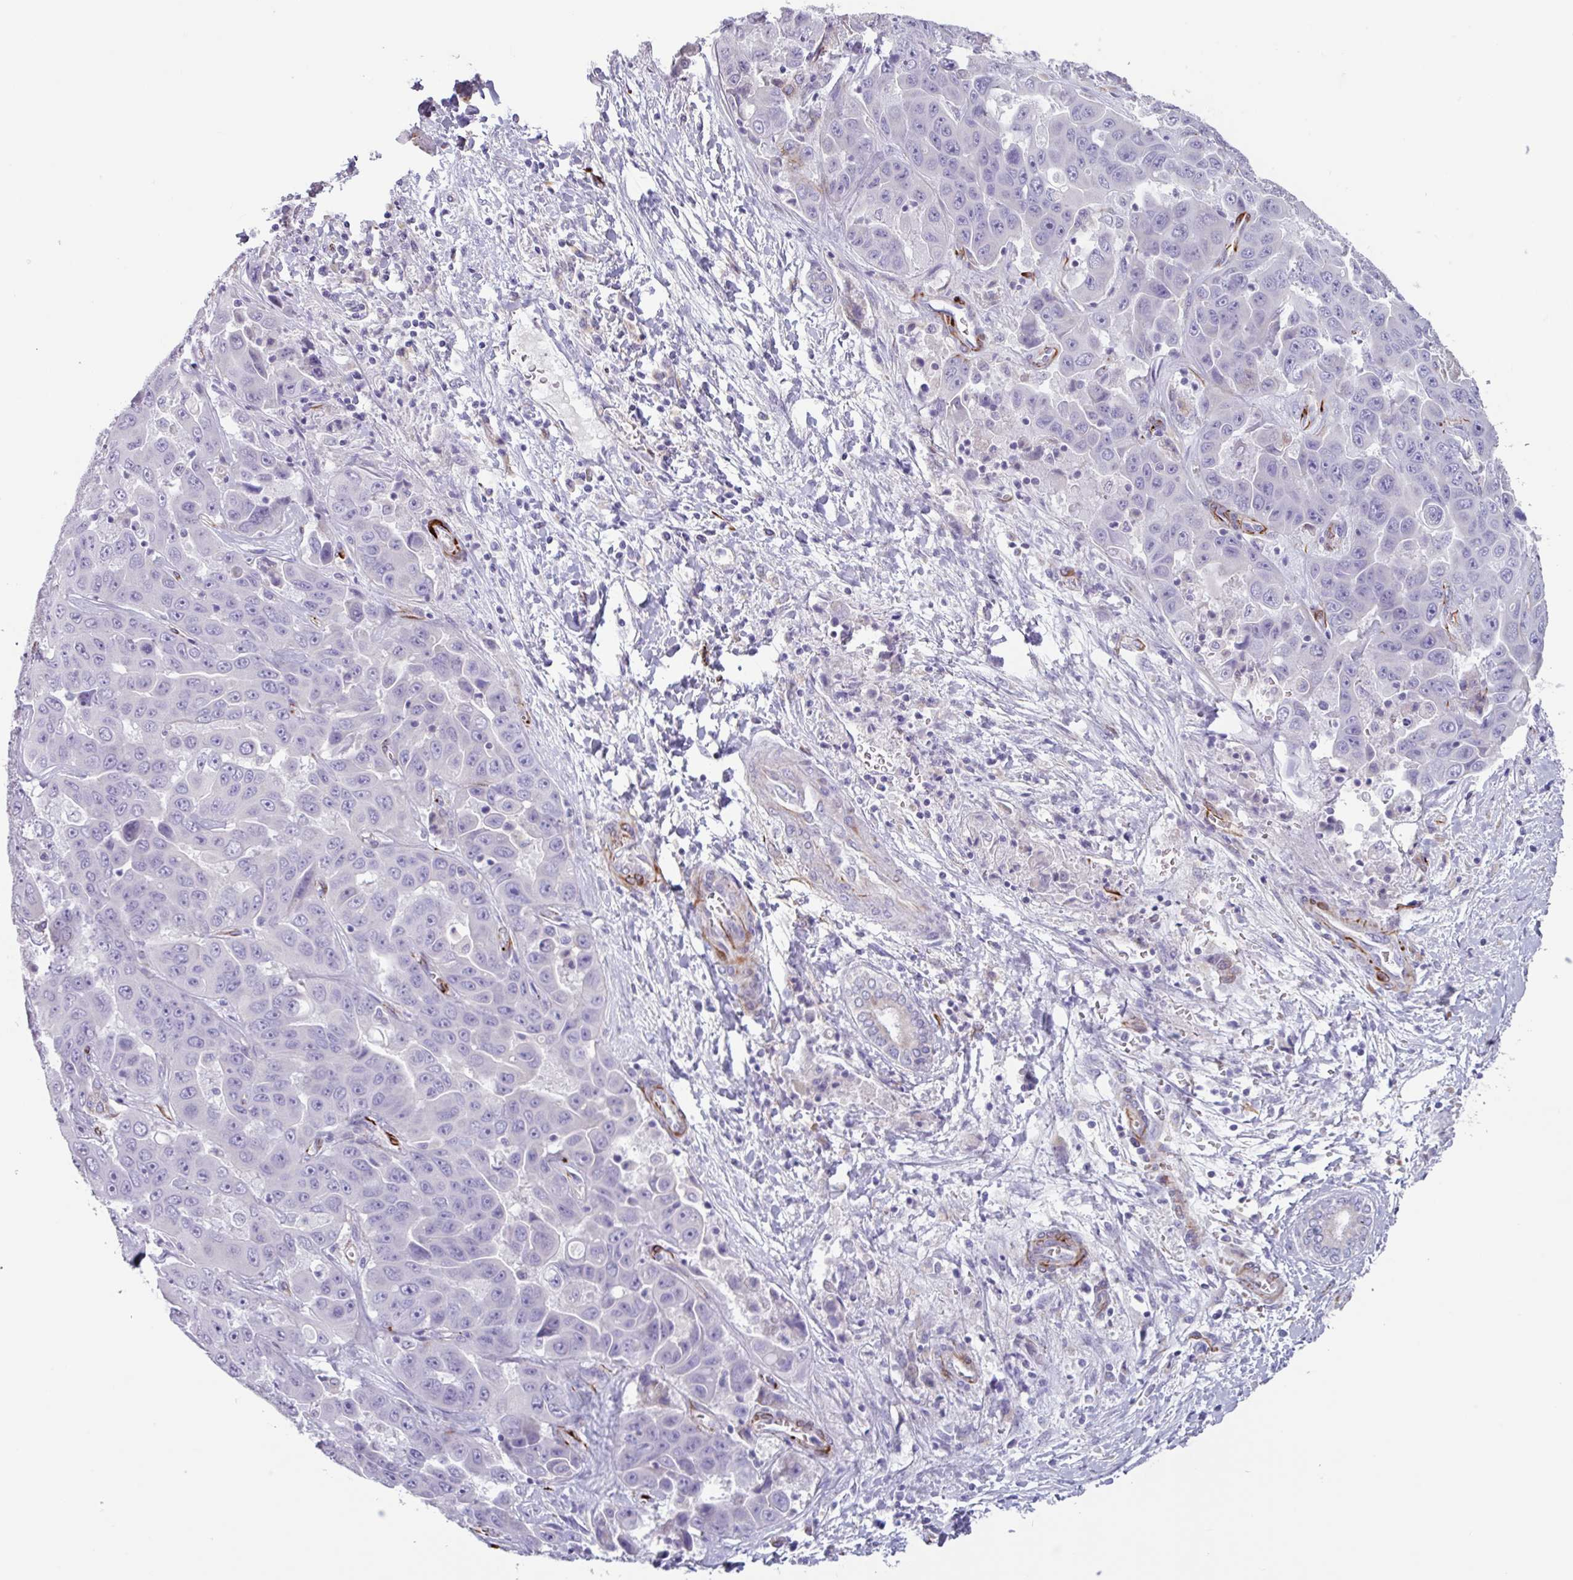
{"staining": {"intensity": "negative", "quantity": "none", "location": "none"}, "tissue": "liver cancer", "cell_type": "Tumor cells", "image_type": "cancer", "snomed": [{"axis": "morphology", "description": "Cholangiocarcinoma"}, {"axis": "topography", "description": "Liver"}], "caption": "IHC micrograph of human liver cholangiocarcinoma stained for a protein (brown), which displays no positivity in tumor cells. Brightfield microscopy of immunohistochemistry (IHC) stained with DAB (brown) and hematoxylin (blue), captured at high magnification.", "gene": "BTD", "patient": {"sex": "female", "age": 52}}